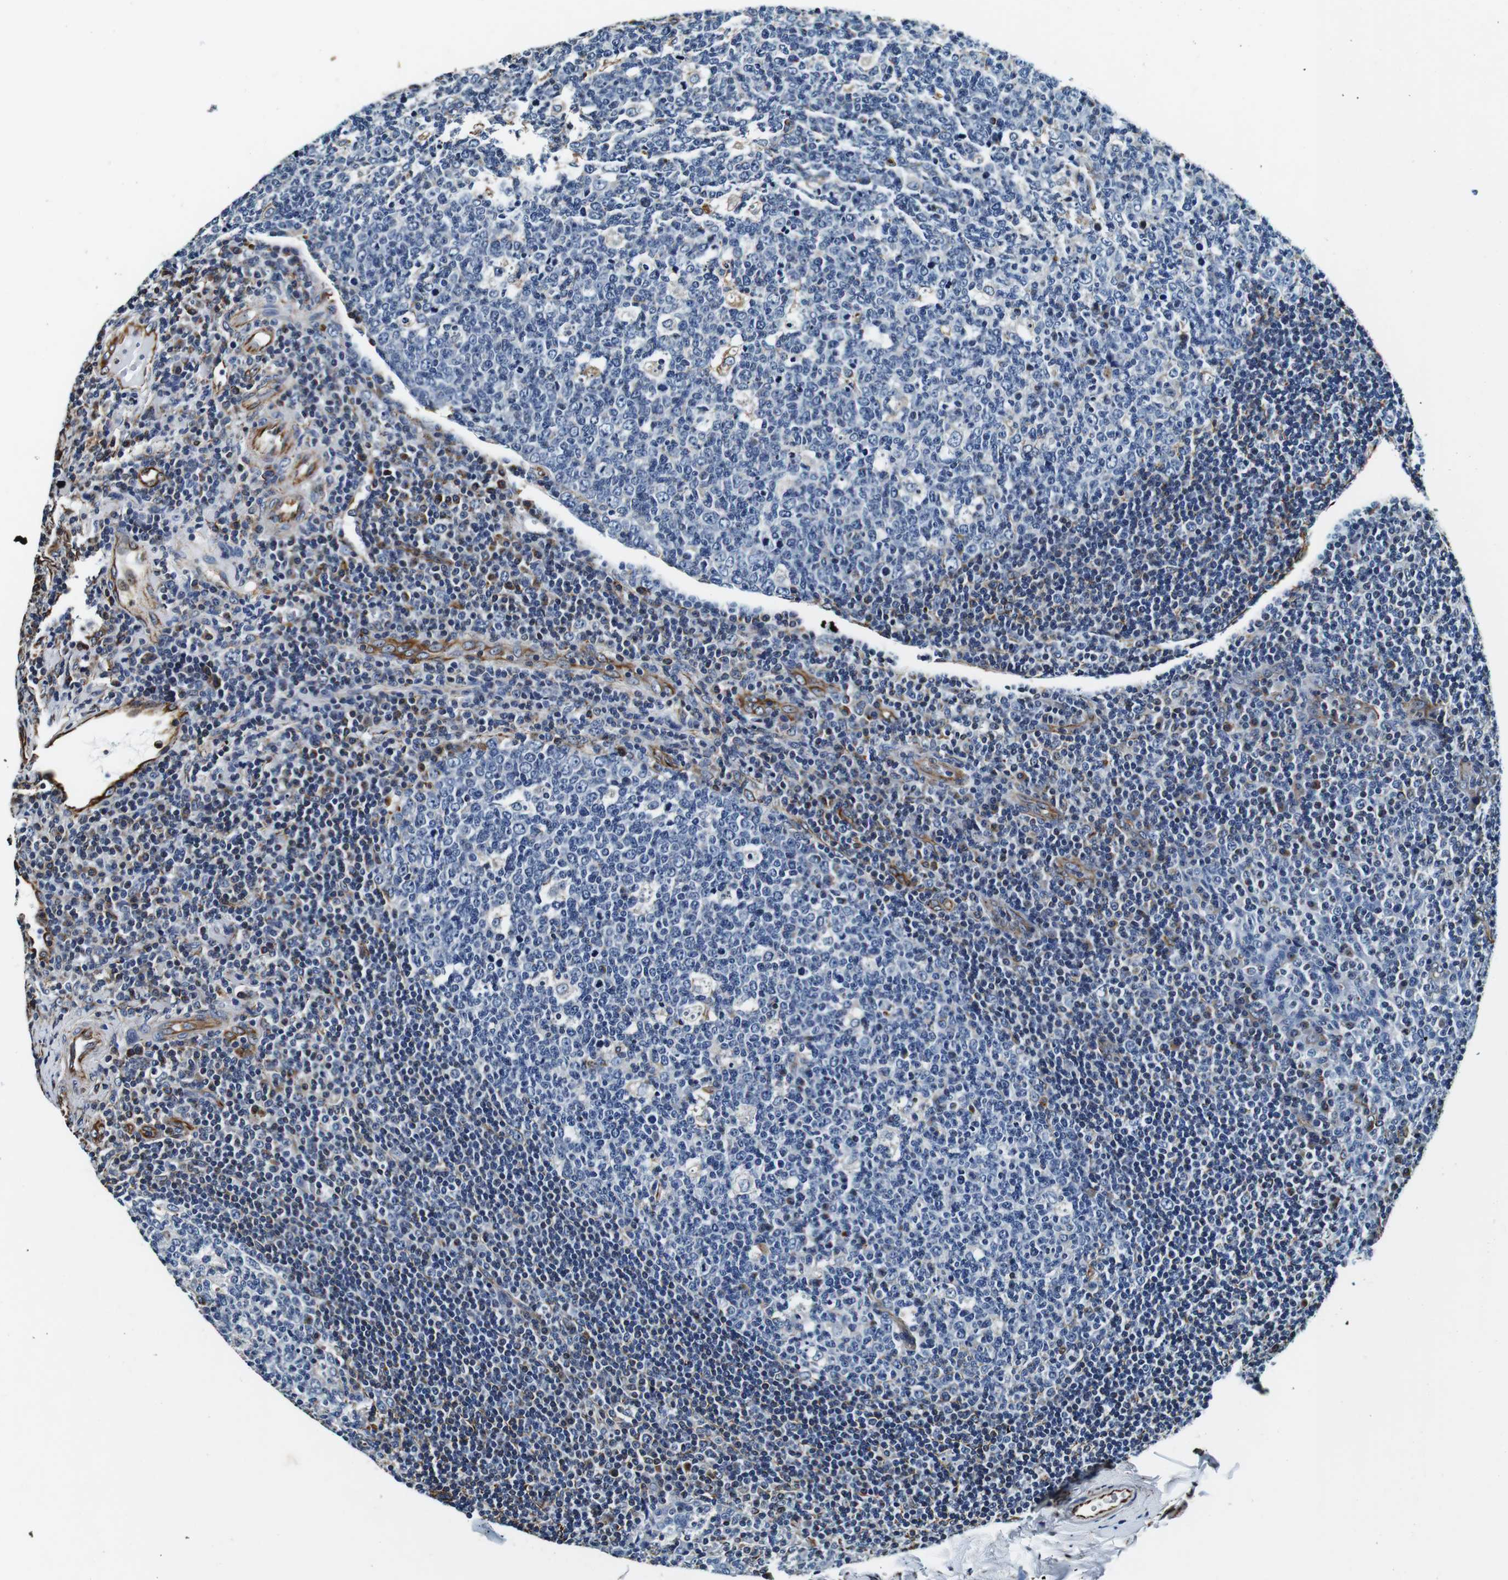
{"staining": {"intensity": "negative", "quantity": "none", "location": "none"}, "tissue": "tonsil", "cell_type": "Germinal center cells", "image_type": "normal", "snomed": [{"axis": "morphology", "description": "Normal tissue, NOS"}, {"axis": "topography", "description": "Tonsil"}], "caption": "An immunohistochemistry (IHC) image of unremarkable tonsil is shown. There is no staining in germinal center cells of tonsil. (DAB (3,3'-diaminobenzidine) immunohistochemistry, high magnification).", "gene": "GJE1", "patient": {"sex": "male", "age": 17}}